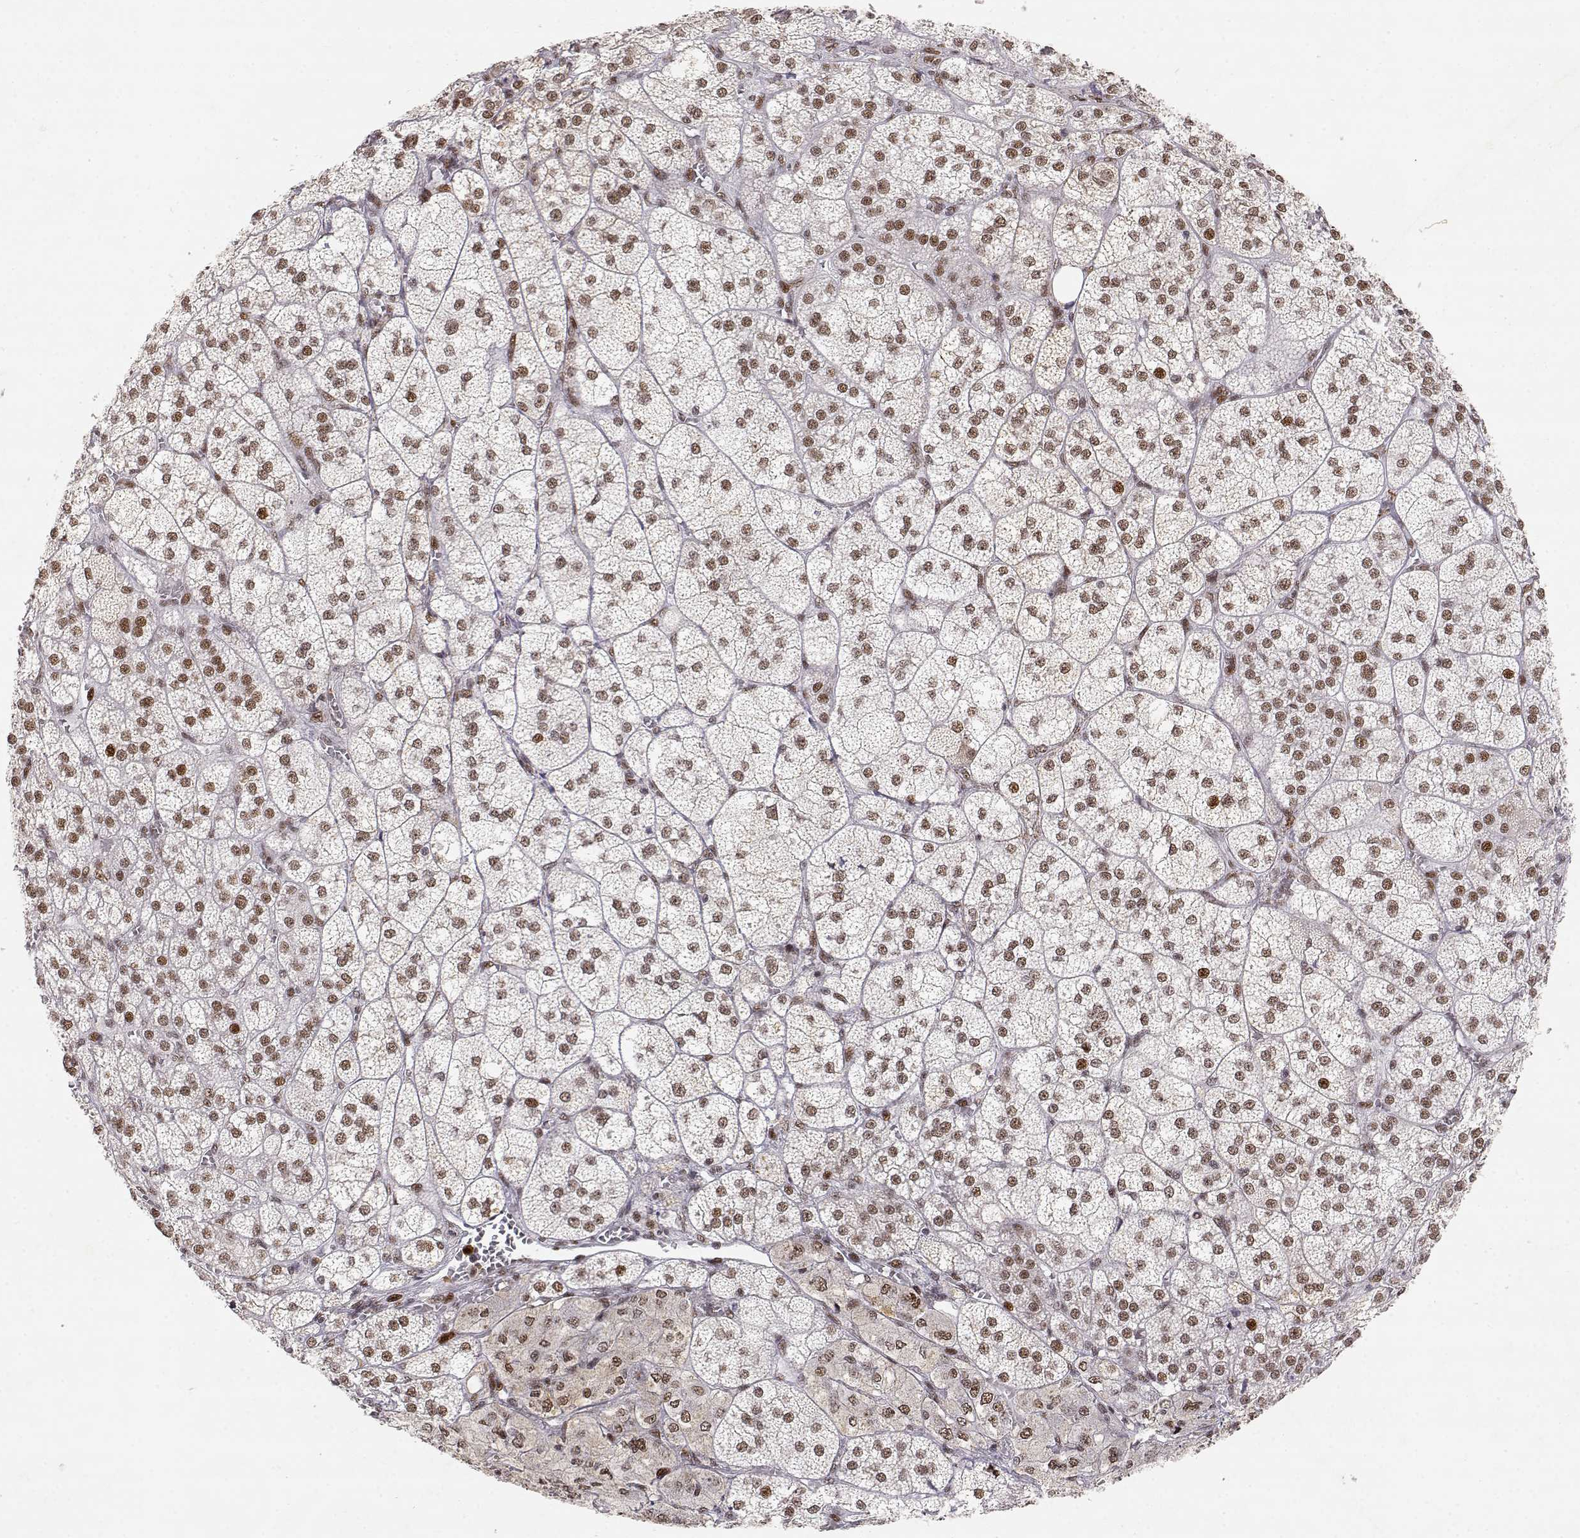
{"staining": {"intensity": "moderate", "quantity": ">75%", "location": "nuclear"}, "tissue": "adrenal gland", "cell_type": "Glandular cells", "image_type": "normal", "snomed": [{"axis": "morphology", "description": "Normal tissue, NOS"}, {"axis": "topography", "description": "Adrenal gland"}], "caption": "This micrograph shows immunohistochemistry staining of unremarkable adrenal gland, with medium moderate nuclear staining in approximately >75% of glandular cells.", "gene": "RSF1", "patient": {"sex": "female", "age": 60}}